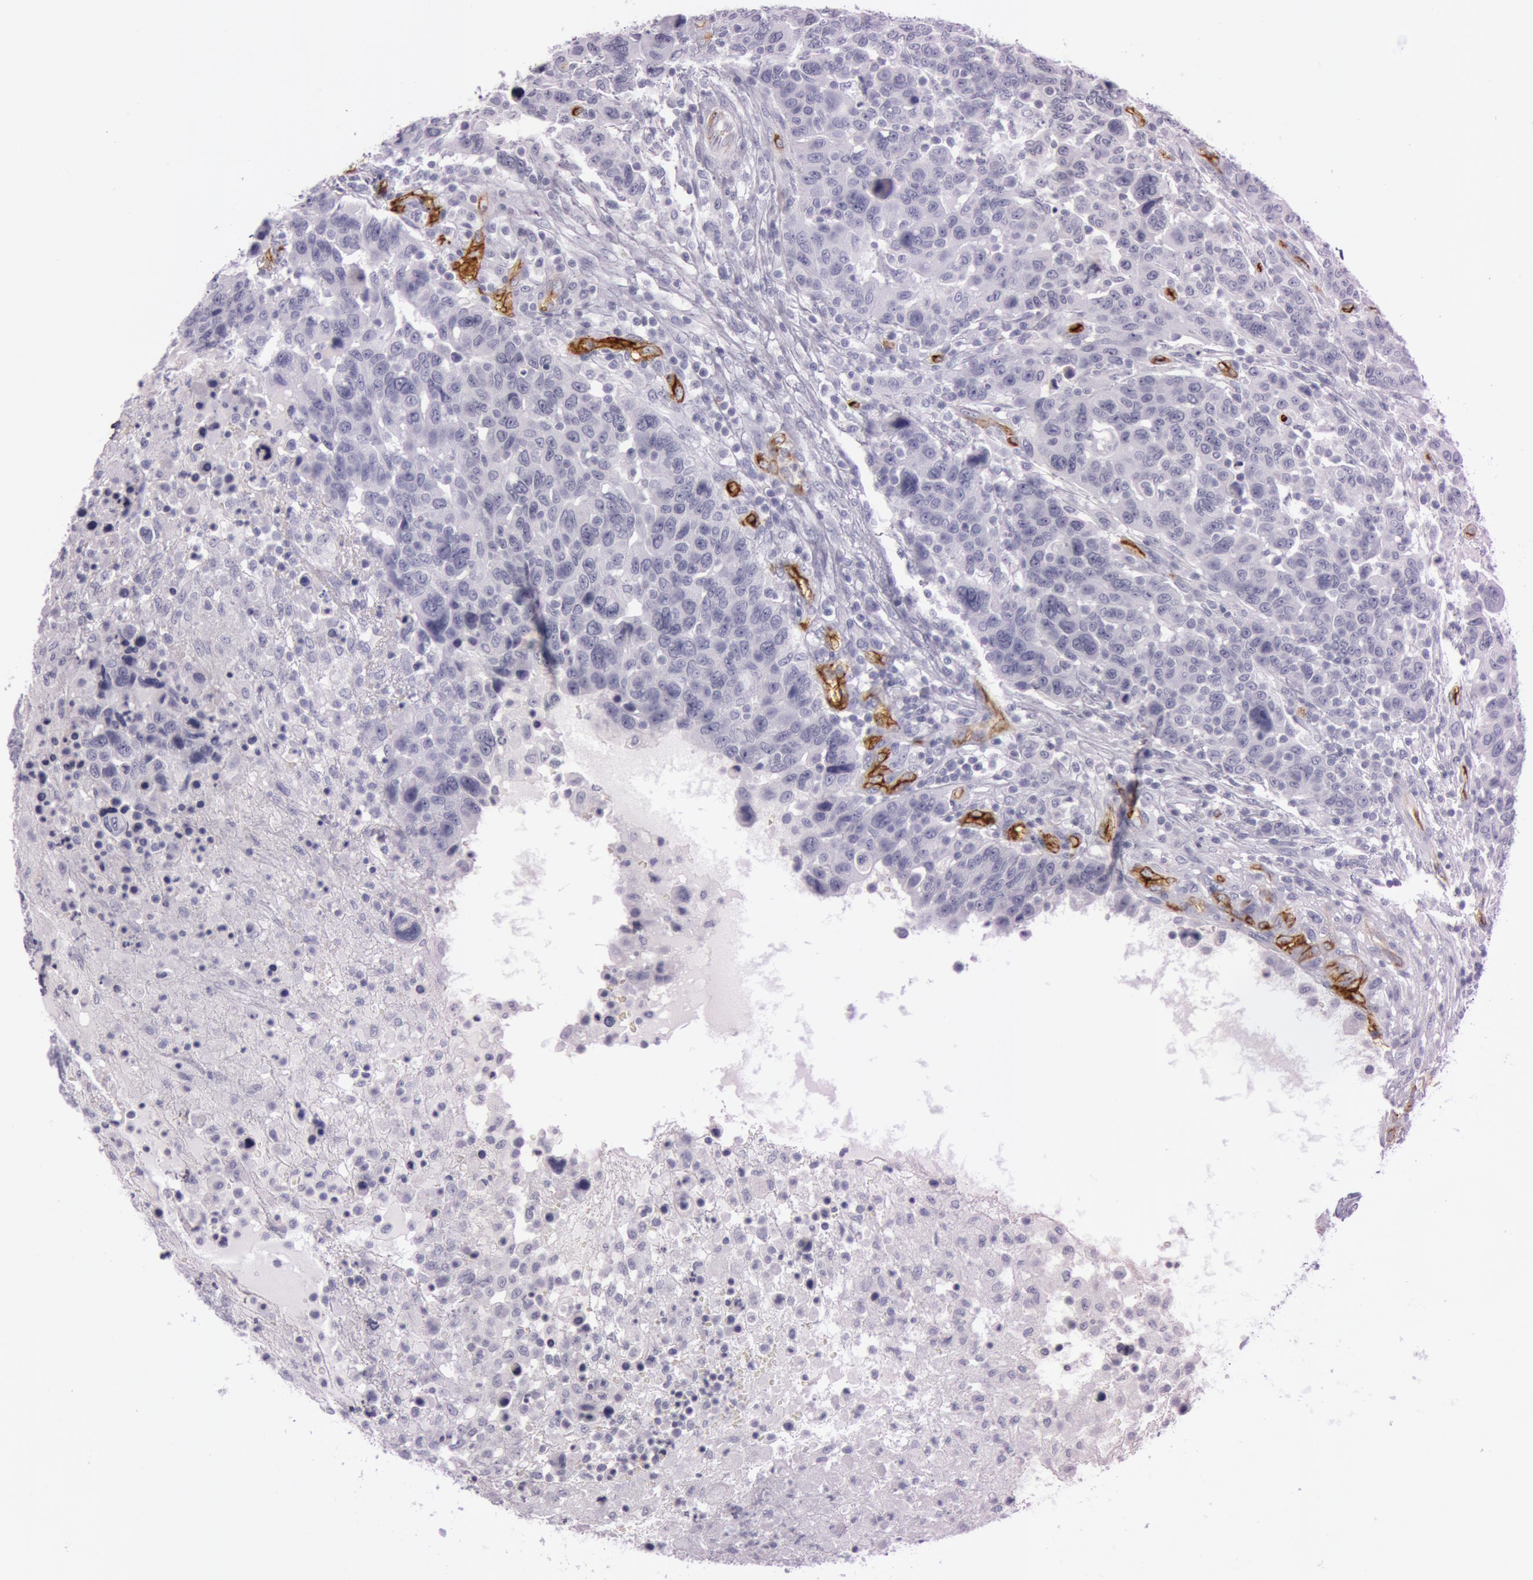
{"staining": {"intensity": "negative", "quantity": "none", "location": "none"}, "tissue": "breast cancer", "cell_type": "Tumor cells", "image_type": "cancer", "snomed": [{"axis": "morphology", "description": "Duct carcinoma"}, {"axis": "topography", "description": "Breast"}], "caption": "This is a micrograph of immunohistochemistry (IHC) staining of breast cancer (invasive ductal carcinoma), which shows no expression in tumor cells.", "gene": "FOLH1", "patient": {"sex": "female", "age": 37}}